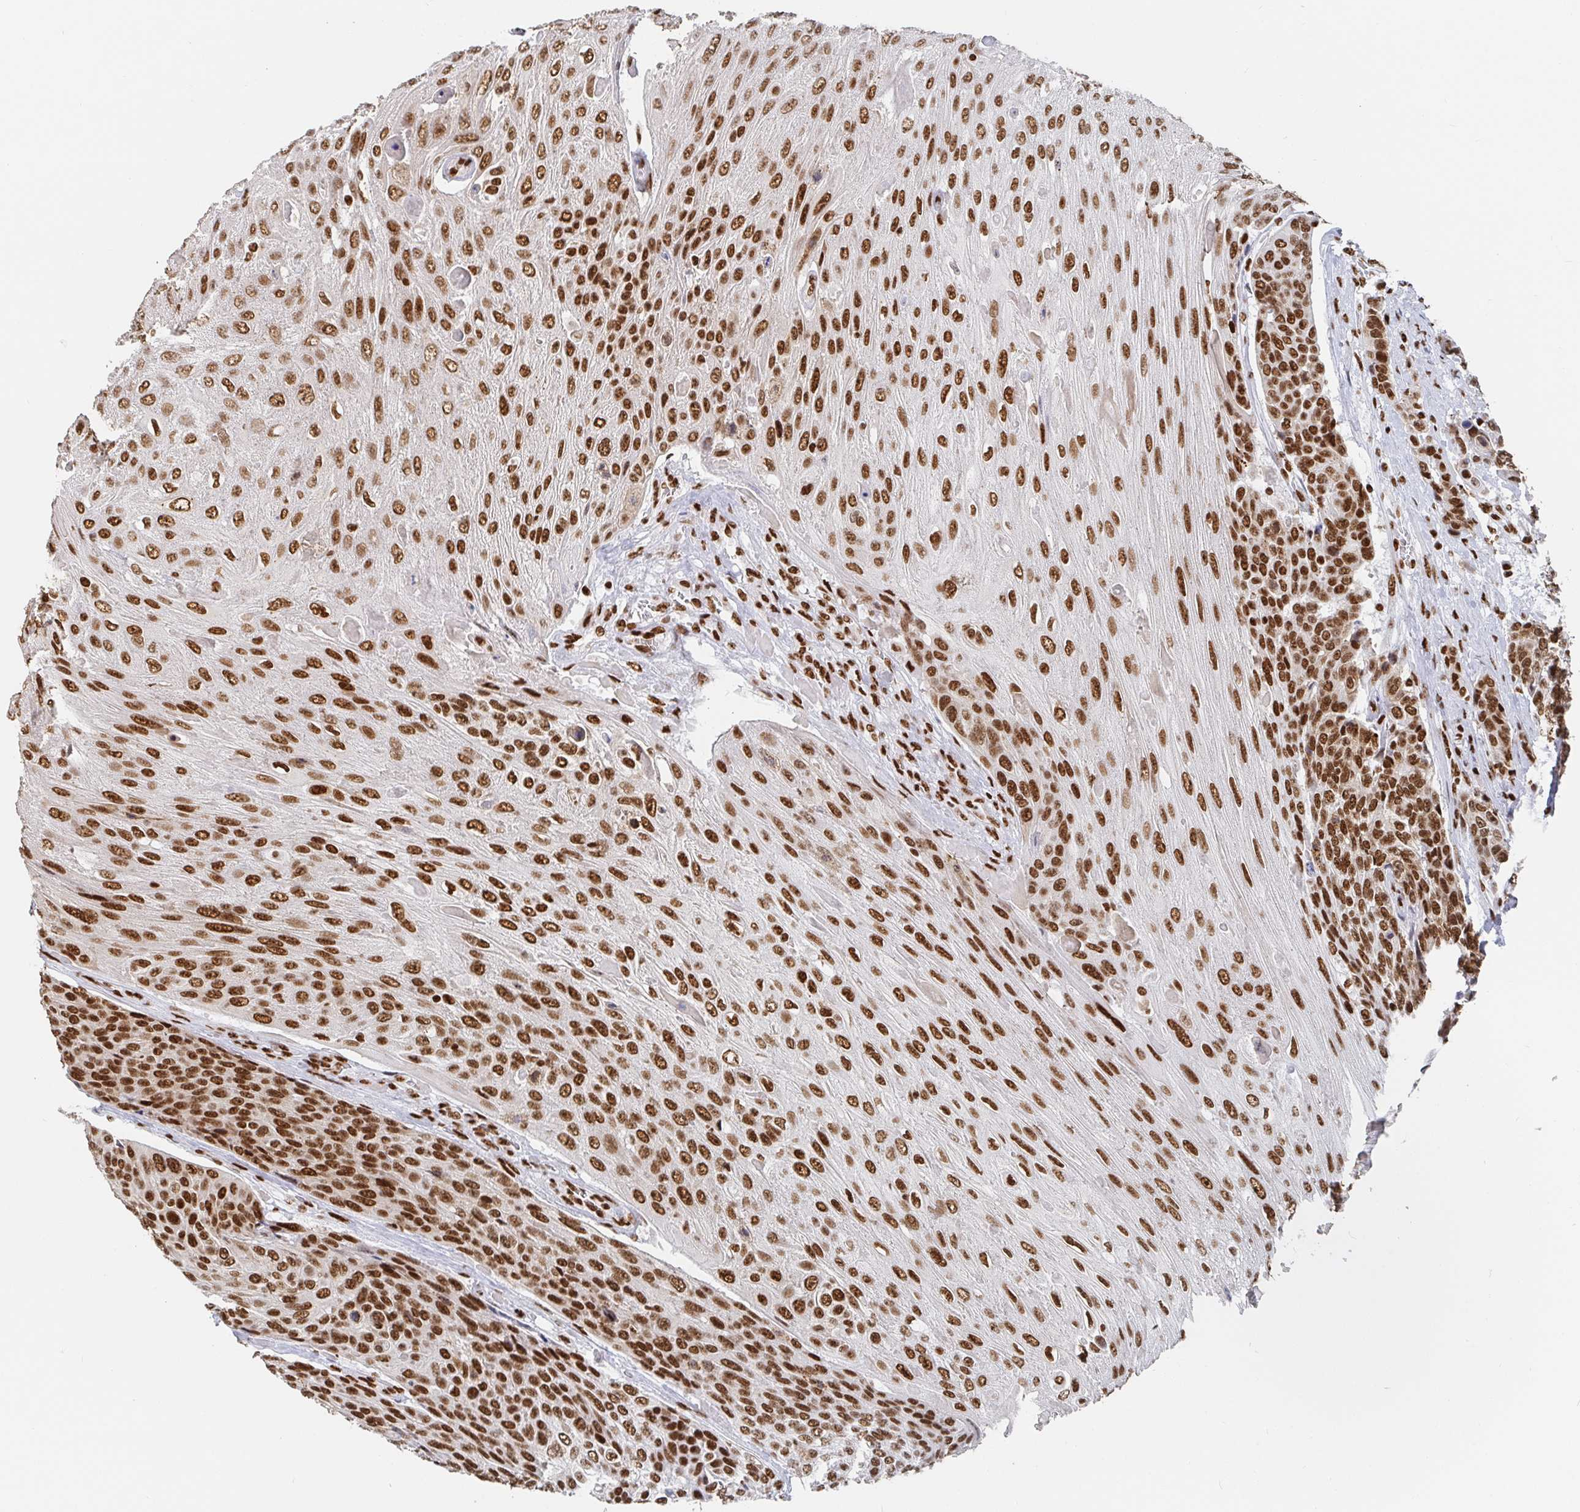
{"staining": {"intensity": "strong", "quantity": ">75%", "location": "nuclear"}, "tissue": "urothelial cancer", "cell_type": "Tumor cells", "image_type": "cancer", "snomed": [{"axis": "morphology", "description": "Urothelial carcinoma, High grade"}, {"axis": "topography", "description": "Urinary bladder"}], "caption": "High-grade urothelial carcinoma was stained to show a protein in brown. There is high levels of strong nuclear expression in about >75% of tumor cells.", "gene": "EWSR1", "patient": {"sex": "female", "age": 70}}